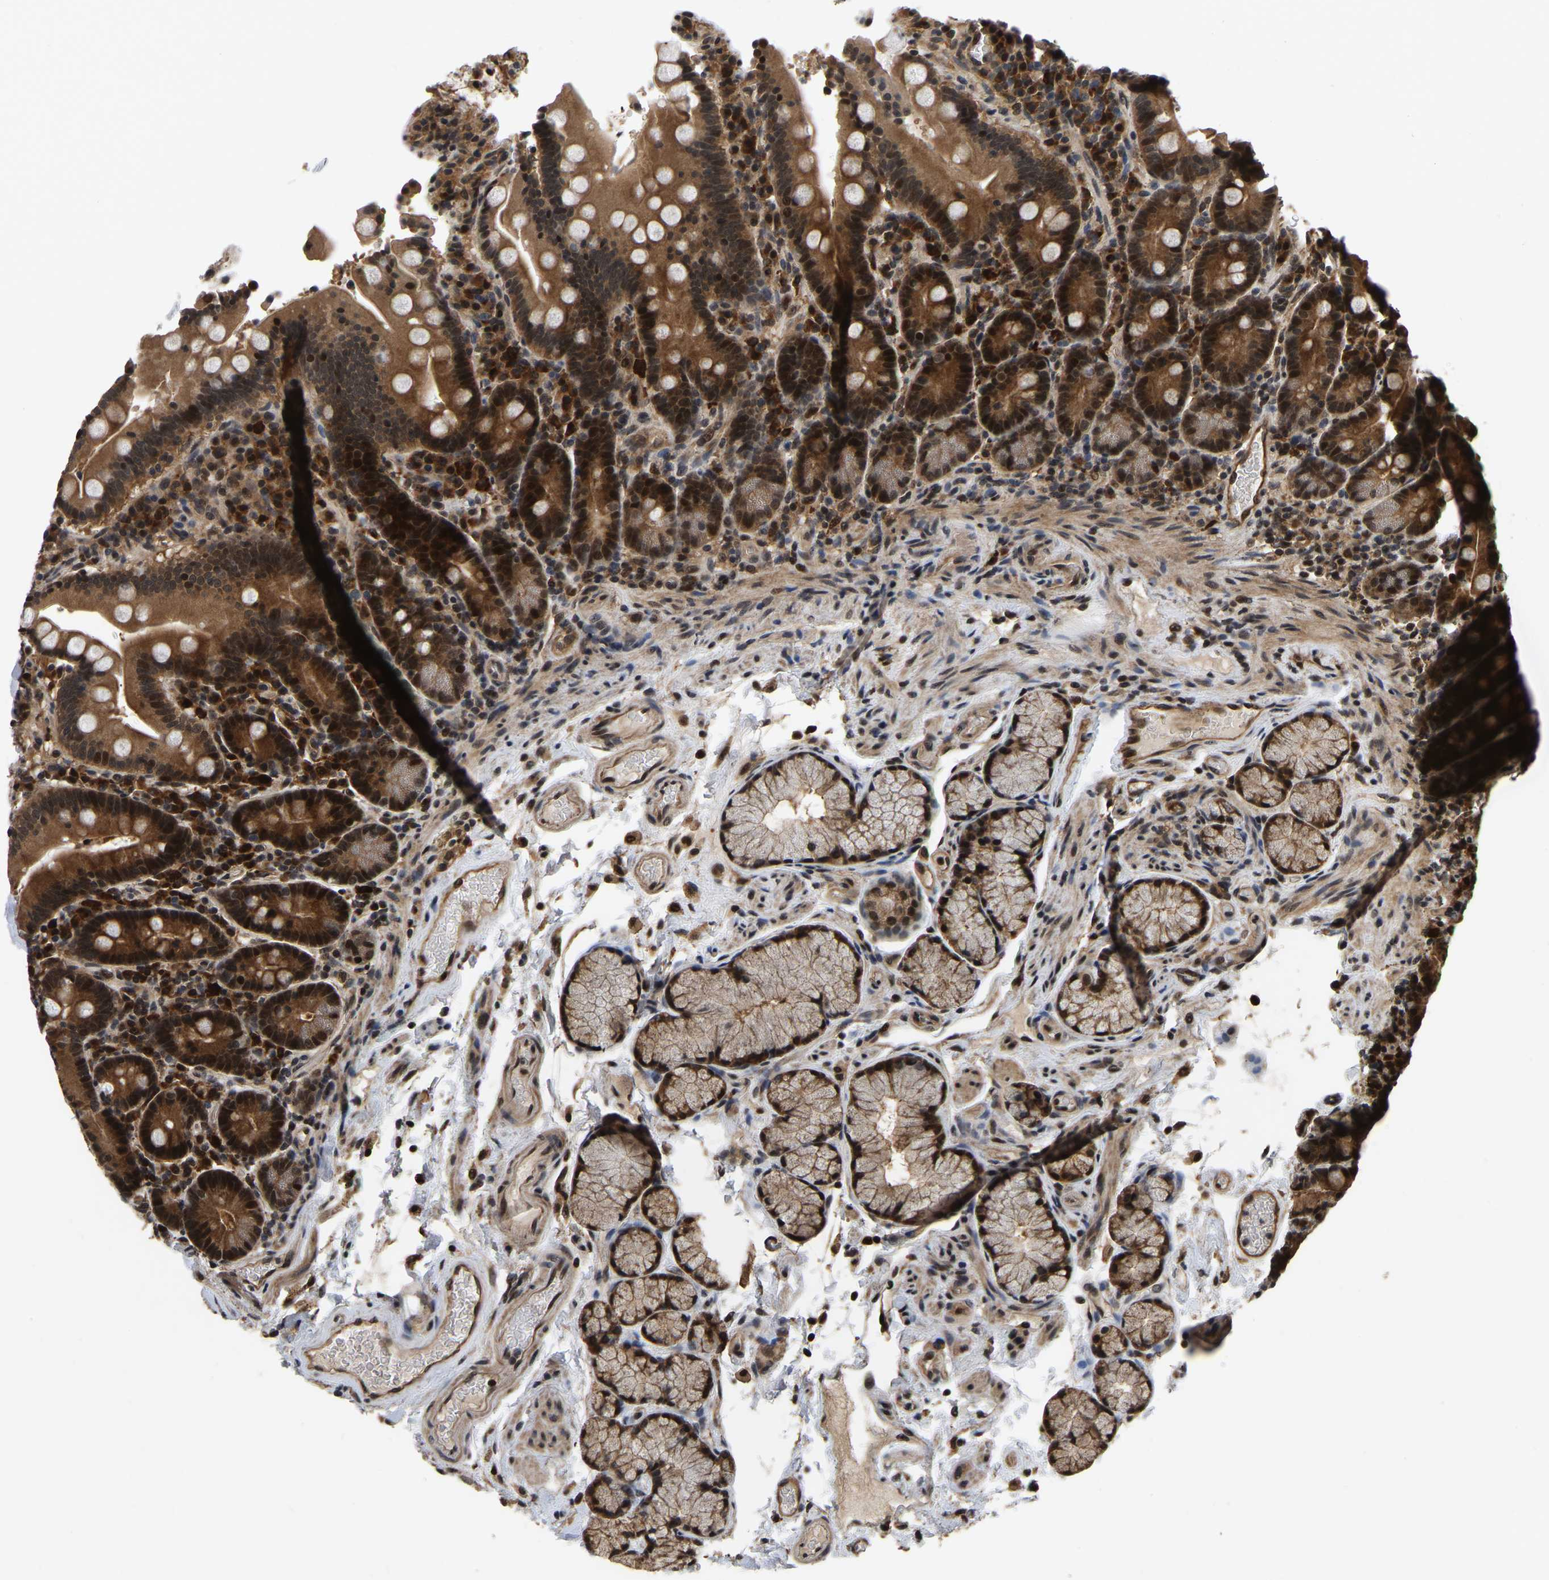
{"staining": {"intensity": "strong", "quantity": ">75%", "location": "cytoplasmic/membranous,nuclear"}, "tissue": "duodenum", "cell_type": "Glandular cells", "image_type": "normal", "snomed": [{"axis": "morphology", "description": "Normal tissue, NOS"}, {"axis": "topography", "description": "Small intestine, NOS"}], "caption": "The micrograph displays staining of benign duodenum, revealing strong cytoplasmic/membranous,nuclear protein positivity (brown color) within glandular cells. (DAB (3,3'-diaminobenzidine) = brown stain, brightfield microscopy at high magnification).", "gene": "CIAO1", "patient": {"sex": "female", "age": 71}}